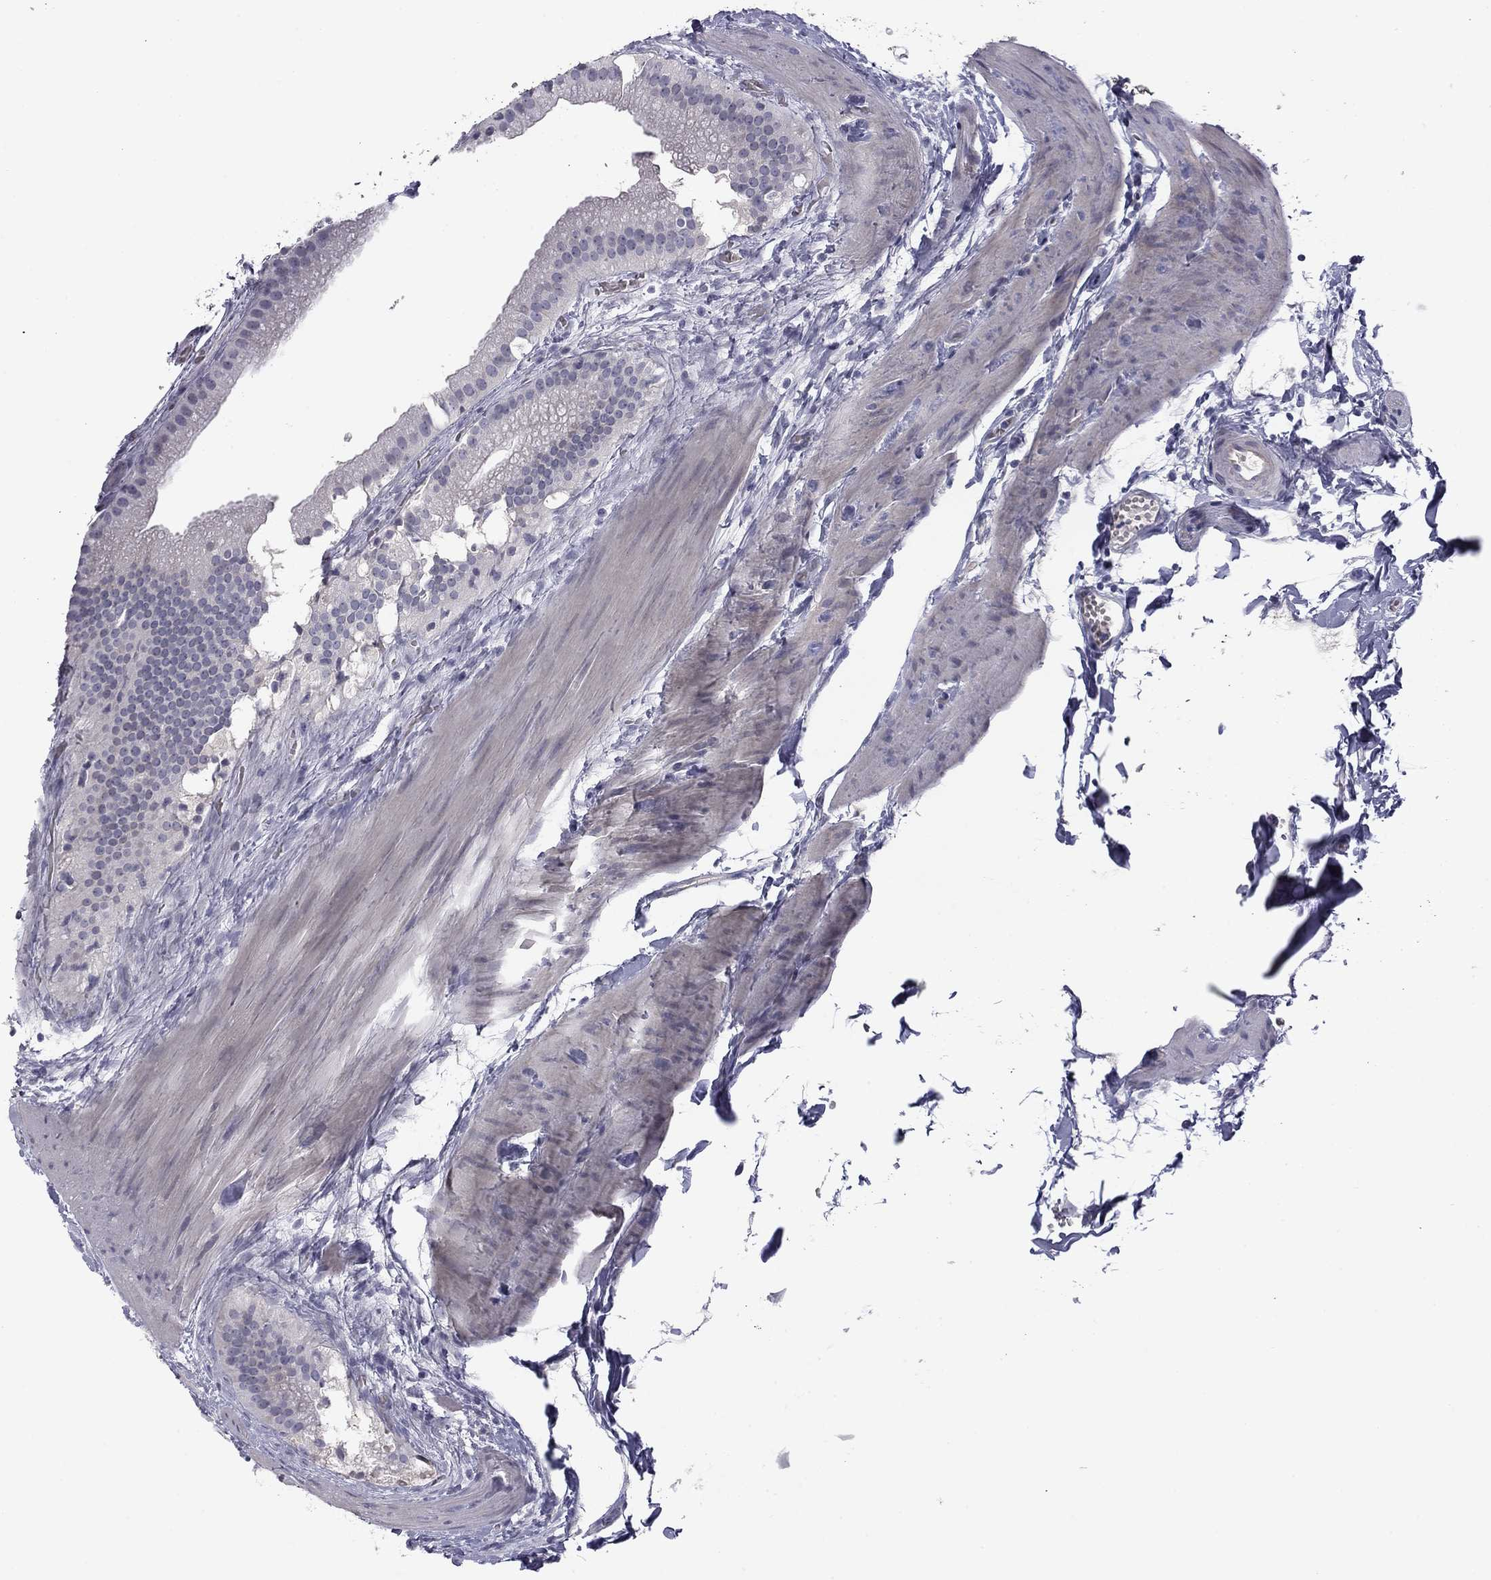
{"staining": {"intensity": "negative", "quantity": "none", "location": "none"}, "tissue": "gallbladder", "cell_type": "Glandular cells", "image_type": "normal", "snomed": [{"axis": "morphology", "description": "Normal tissue, NOS"}, {"axis": "topography", "description": "Gallbladder"}], "caption": "An image of human gallbladder is negative for staining in glandular cells. (DAB (3,3'-diaminobenzidine) IHC with hematoxylin counter stain).", "gene": "PRRT2", "patient": {"sex": "male", "age": 67}}